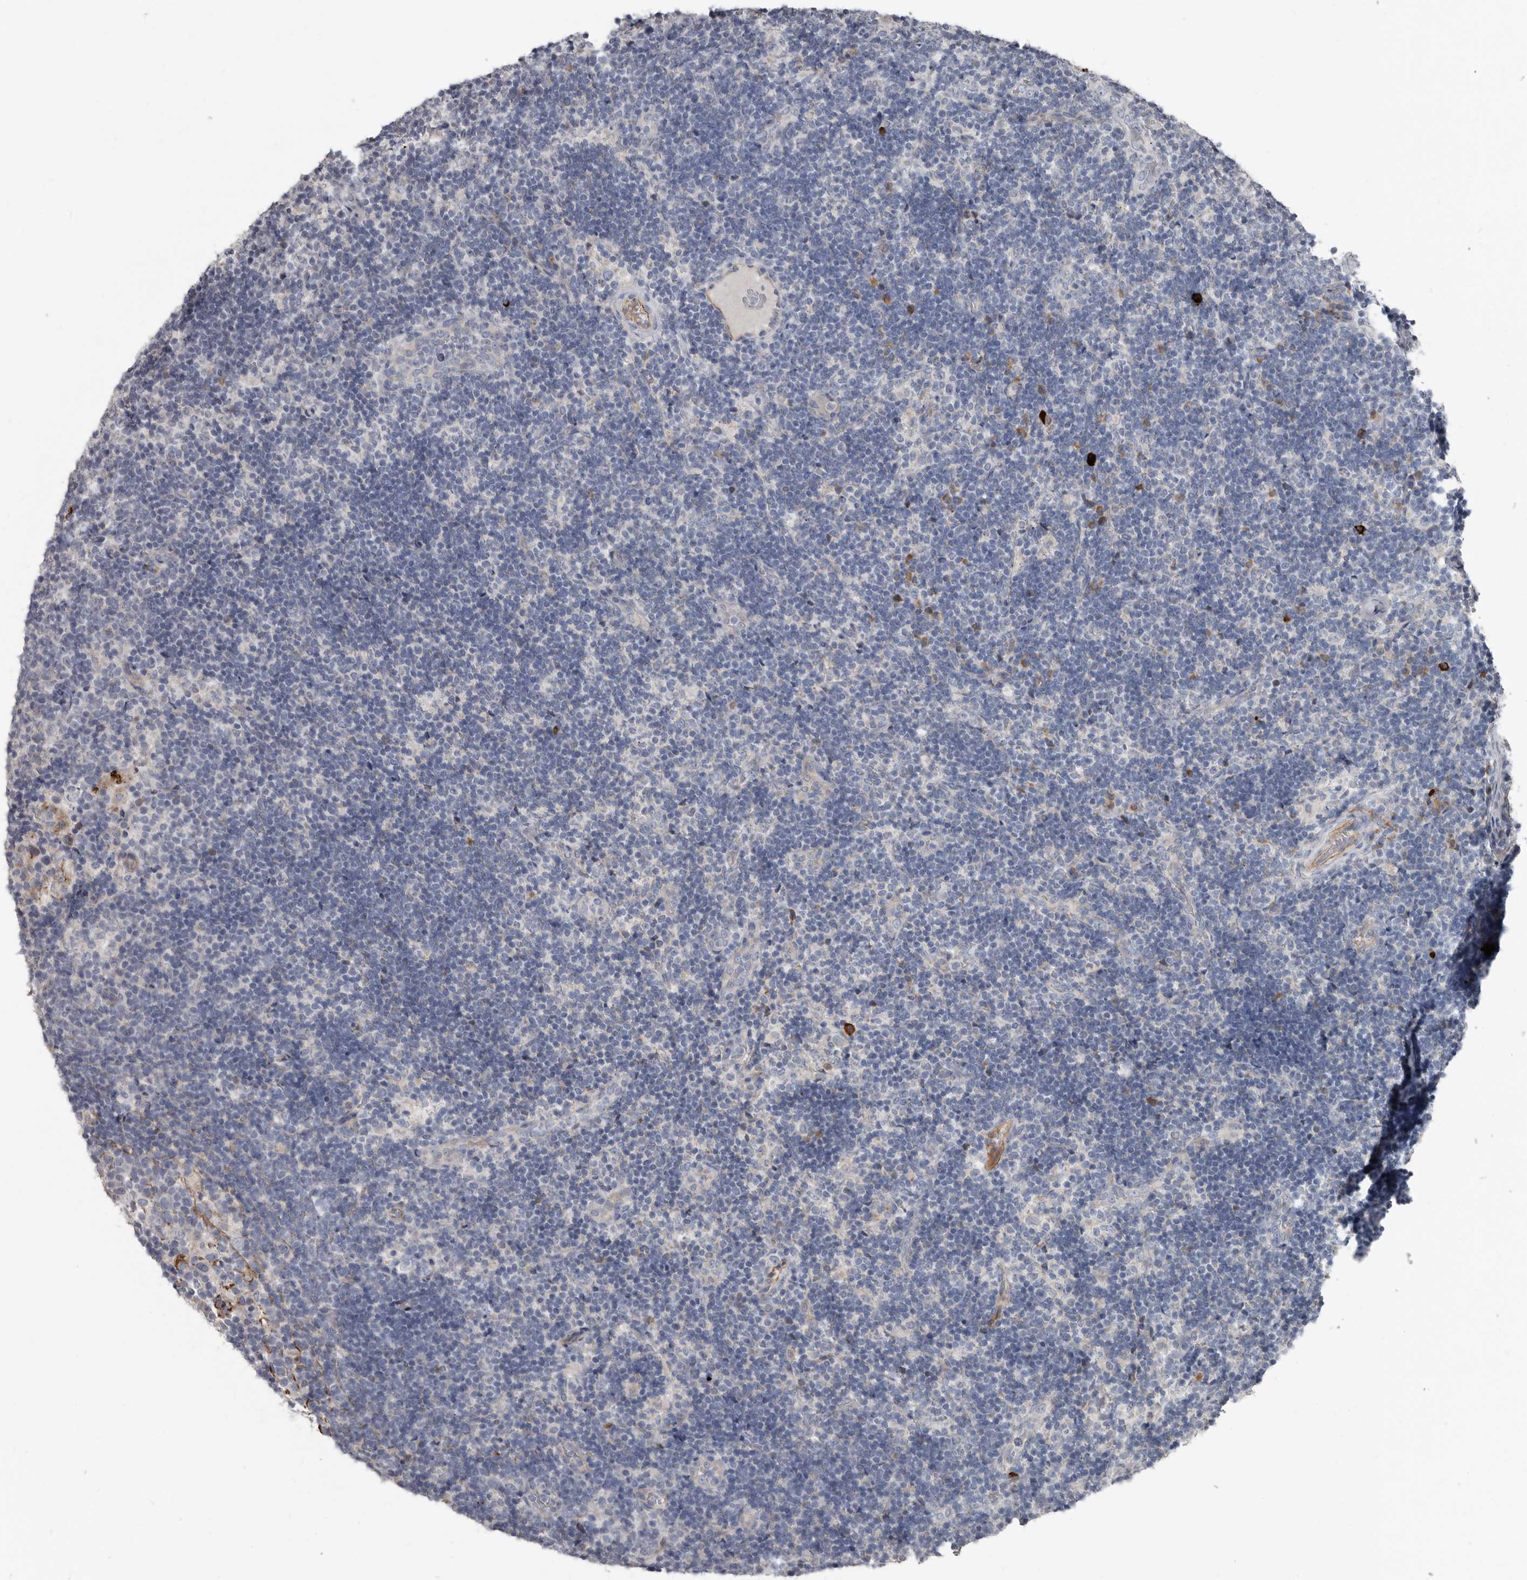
{"staining": {"intensity": "negative", "quantity": "none", "location": "none"}, "tissue": "lymph node", "cell_type": "Germinal center cells", "image_type": "normal", "snomed": [{"axis": "morphology", "description": "Normal tissue, NOS"}, {"axis": "topography", "description": "Lymph node"}], "caption": "Immunohistochemistry (IHC) of normal lymph node reveals no positivity in germinal center cells.", "gene": "ZNF114", "patient": {"sex": "female", "age": 22}}